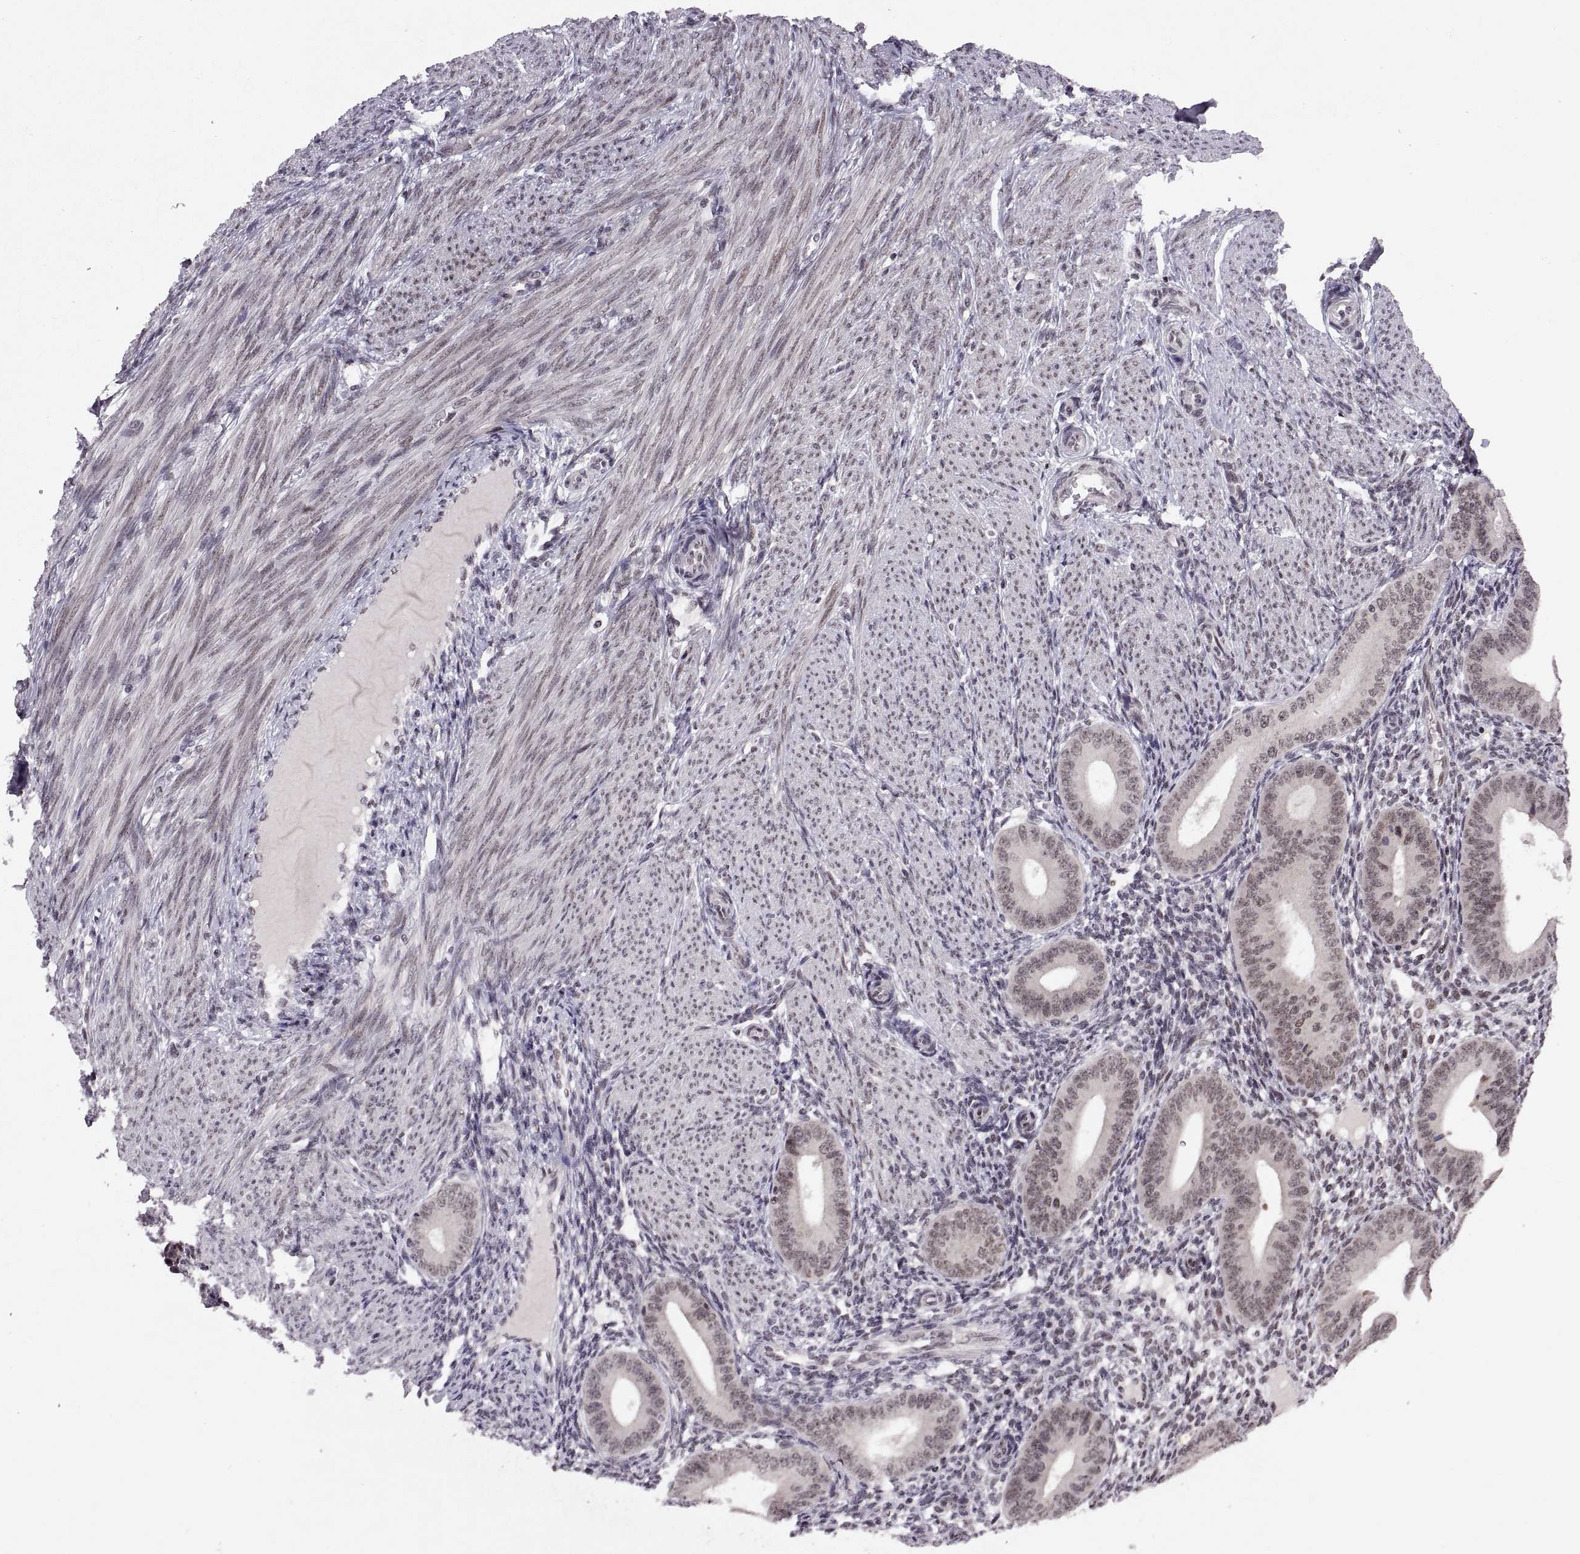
{"staining": {"intensity": "weak", "quantity": ">75%", "location": "nuclear"}, "tissue": "endometrium", "cell_type": "Cells in endometrial stroma", "image_type": "normal", "snomed": [{"axis": "morphology", "description": "Normal tissue, NOS"}, {"axis": "topography", "description": "Endometrium"}], "caption": "A brown stain highlights weak nuclear staining of a protein in cells in endometrial stroma of benign human endometrium. The staining is performed using DAB (3,3'-diaminobenzidine) brown chromogen to label protein expression. The nuclei are counter-stained blue using hematoxylin.", "gene": "MT1E", "patient": {"sex": "female", "age": 39}}